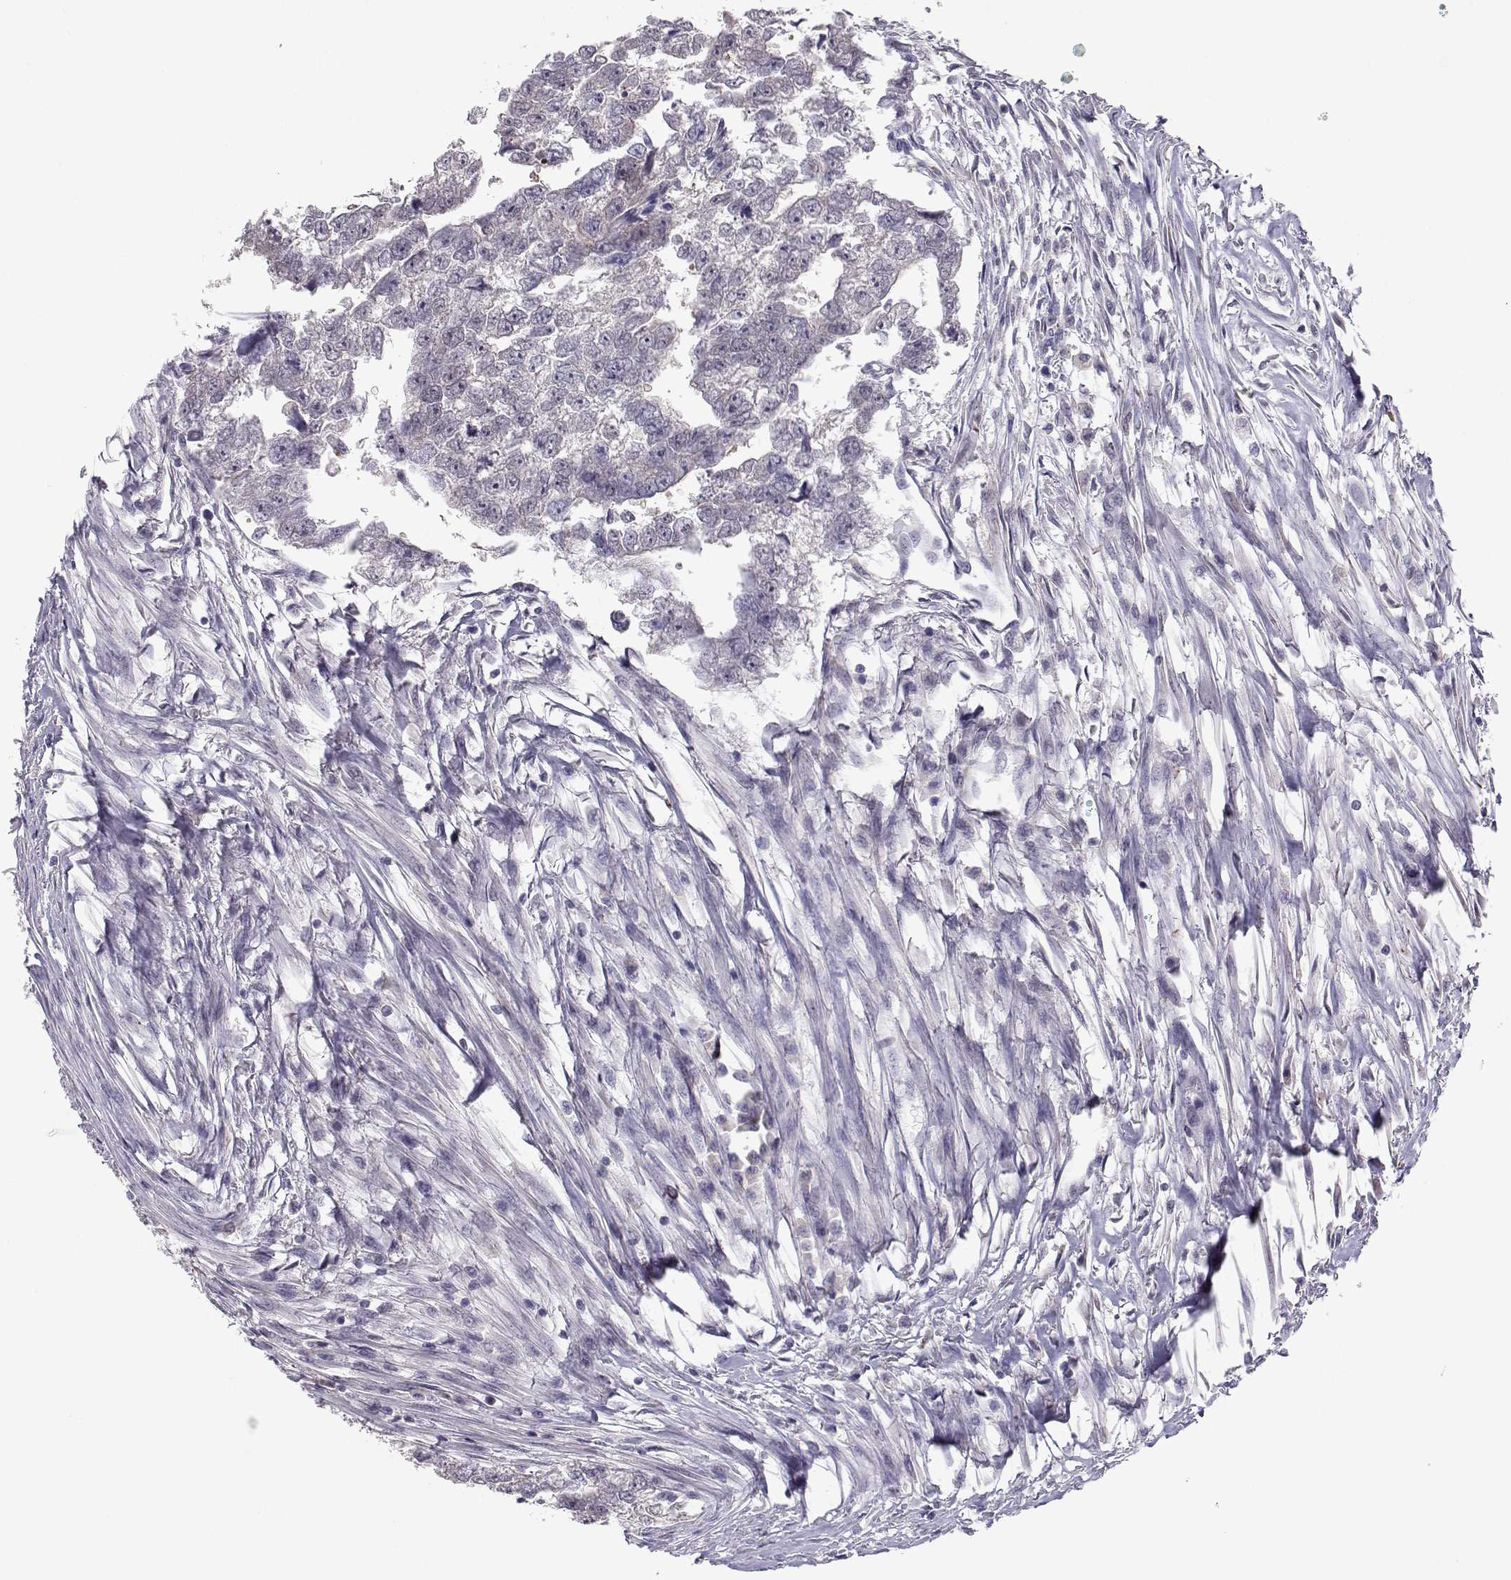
{"staining": {"intensity": "negative", "quantity": "none", "location": "none"}, "tissue": "testis cancer", "cell_type": "Tumor cells", "image_type": "cancer", "snomed": [{"axis": "morphology", "description": "Carcinoma, Embryonal, NOS"}, {"axis": "morphology", "description": "Teratoma, malignant, NOS"}, {"axis": "topography", "description": "Testis"}], "caption": "This micrograph is of testis cancer (embryonal carcinoma) stained with immunohistochemistry to label a protein in brown with the nuclei are counter-stained blue. There is no expression in tumor cells.", "gene": "NPVF", "patient": {"sex": "male", "age": 44}}